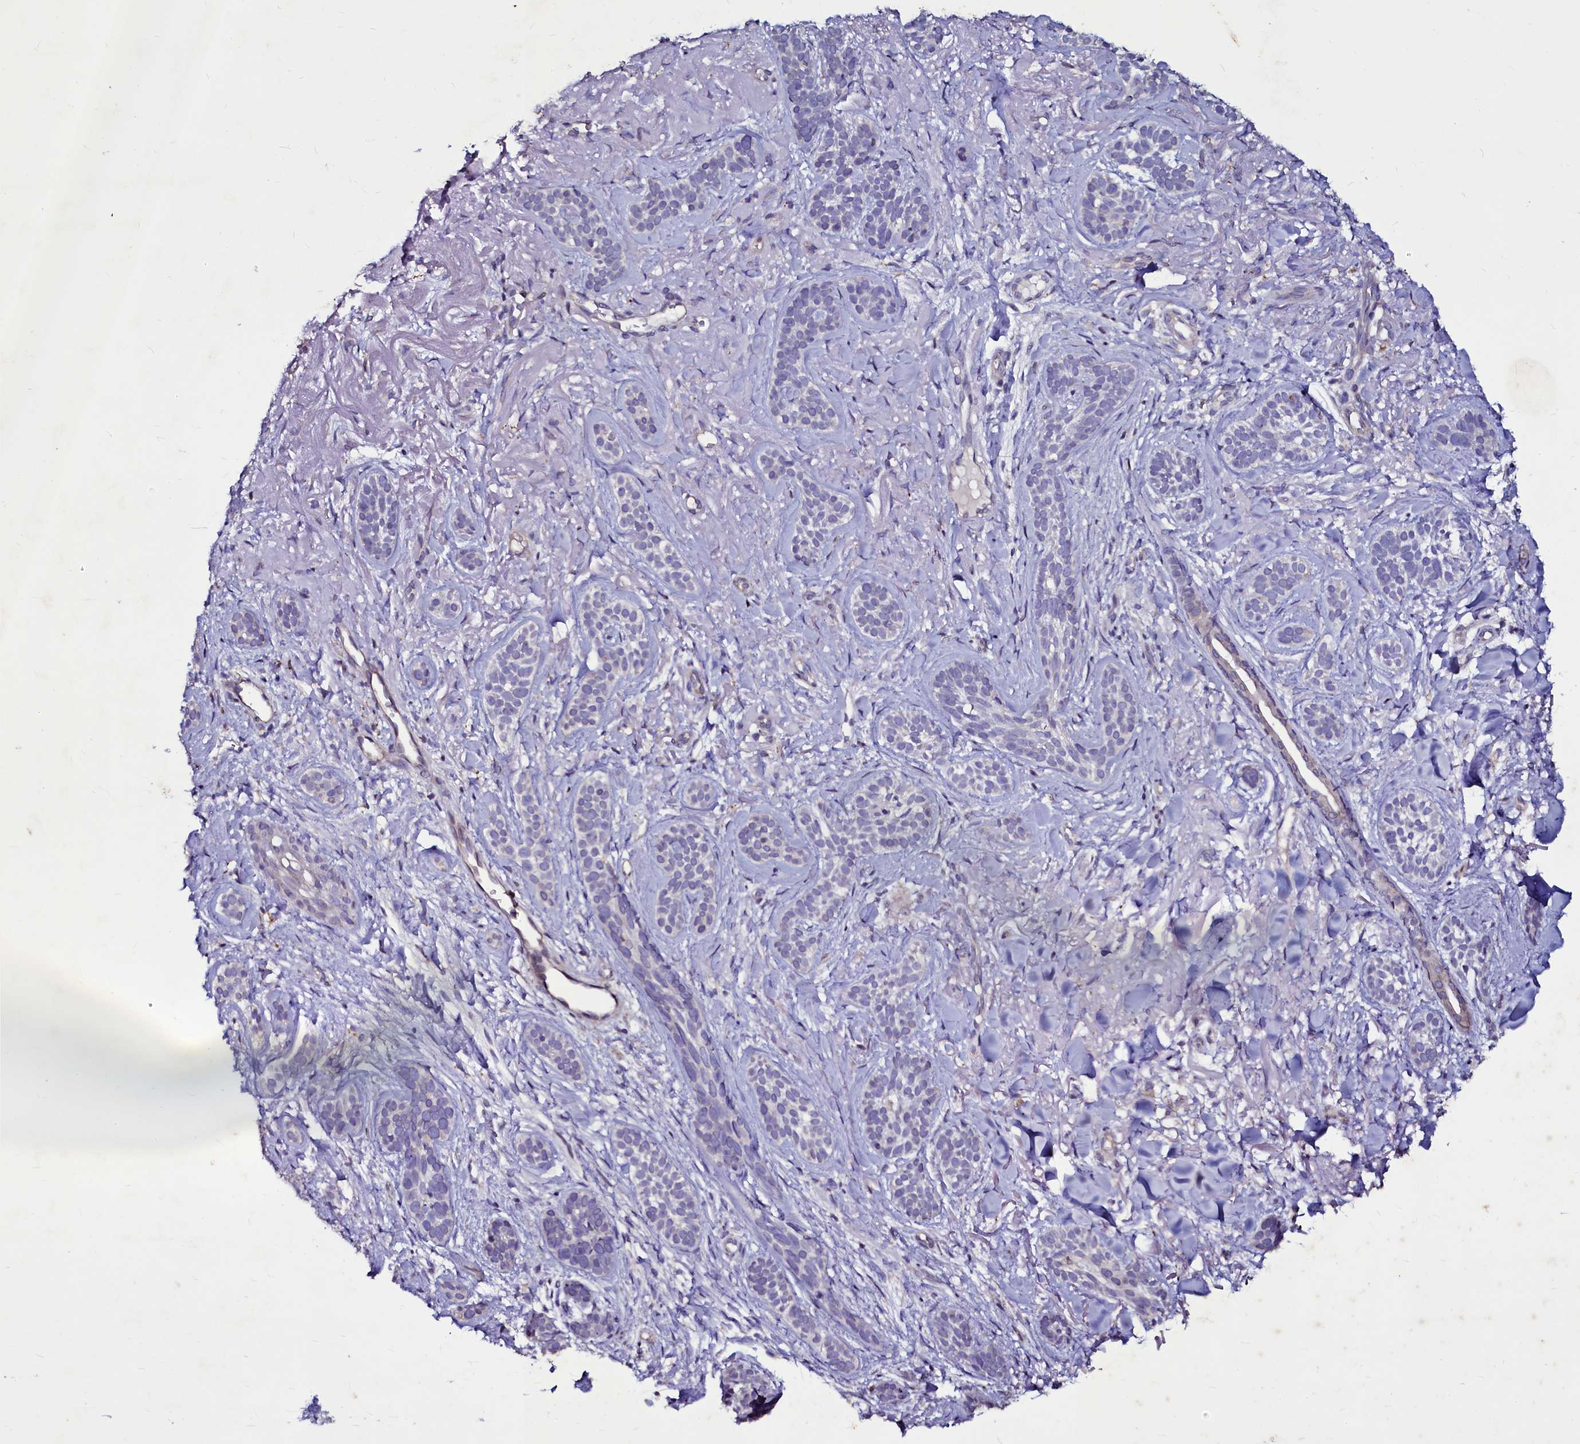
{"staining": {"intensity": "negative", "quantity": "none", "location": "none"}, "tissue": "skin cancer", "cell_type": "Tumor cells", "image_type": "cancer", "snomed": [{"axis": "morphology", "description": "Basal cell carcinoma"}, {"axis": "topography", "description": "Skin"}], "caption": "A histopathology image of skin basal cell carcinoma stained for a protein demonstrates no brown staining in tumor cells.", "gene": "SELENOT", "patient": {"sex": "male", "age": 71}}